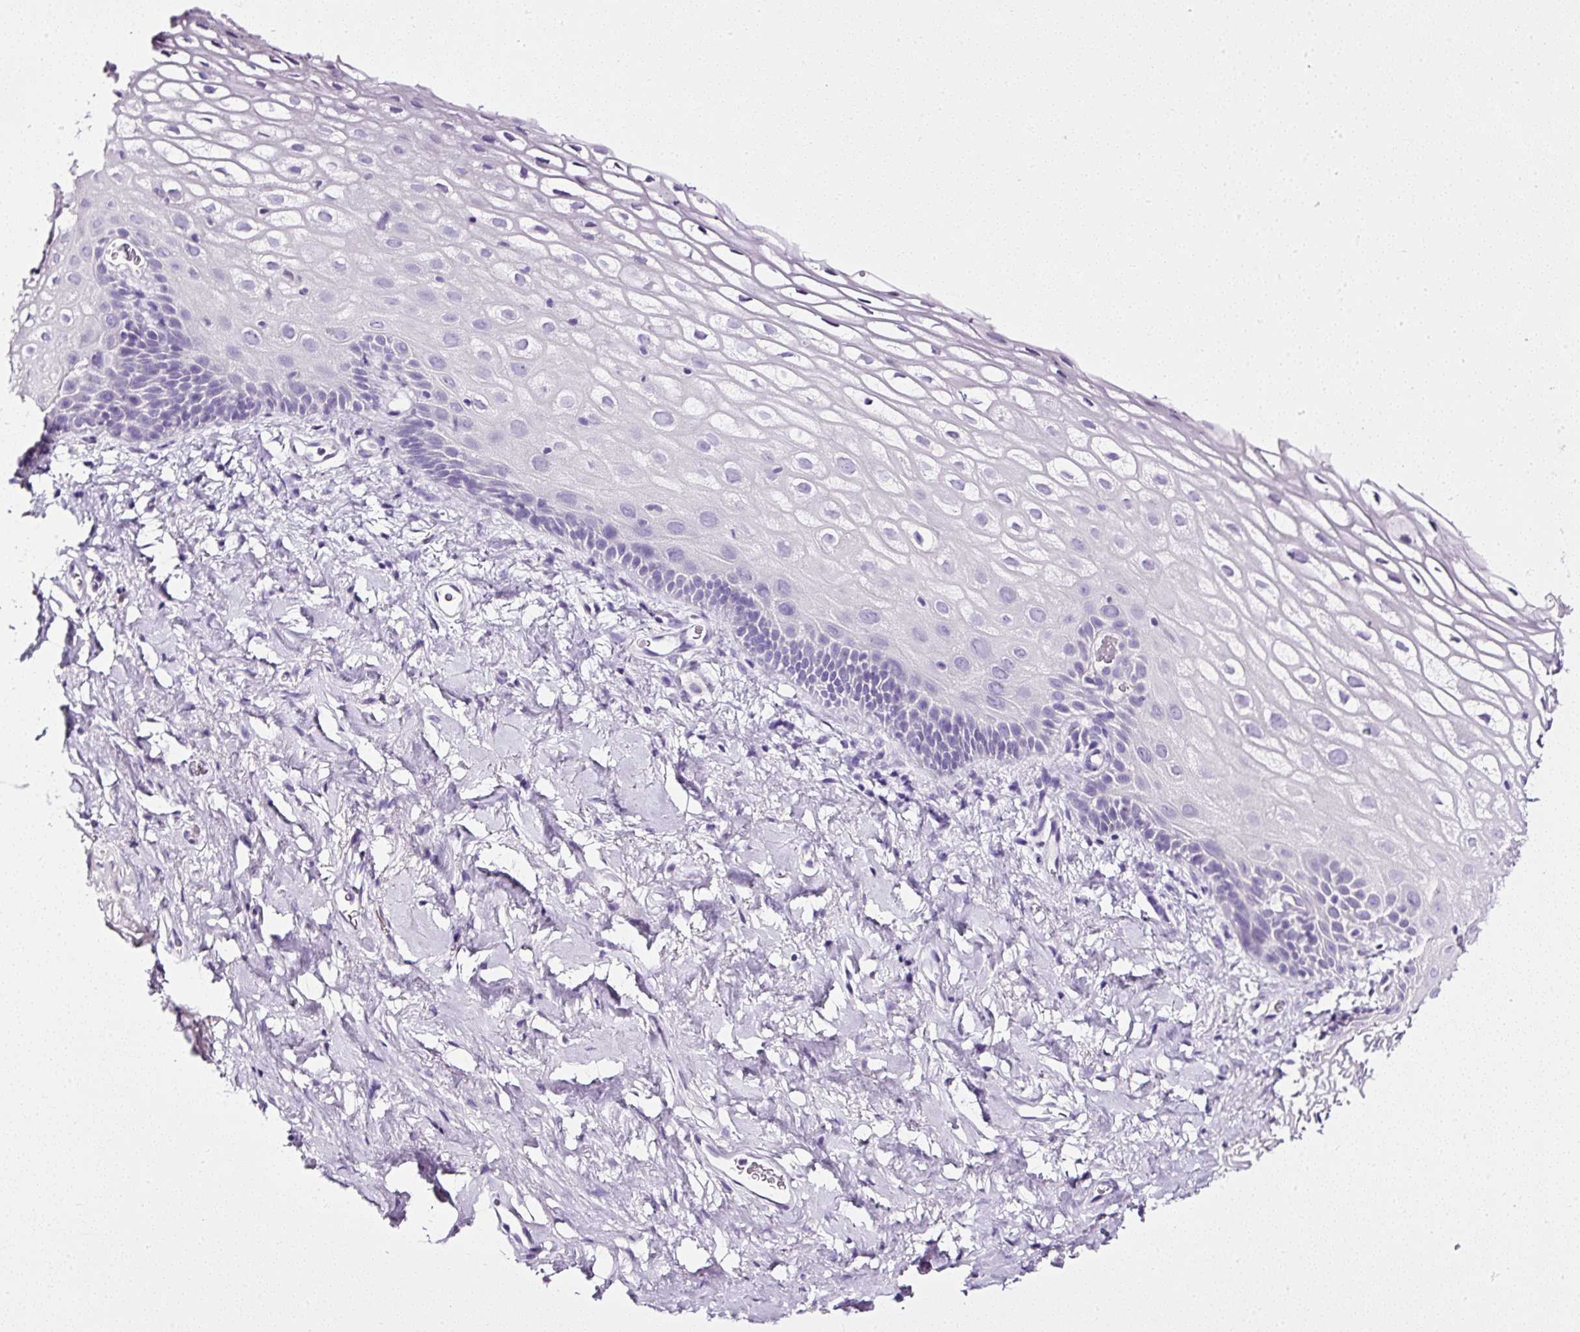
{"staining": {"intensity": "negative", "quantity": "none", "location": "none"}, "tissue": "vagina", "cell_type": "Squamous epithelial cells", "image_type": "normal", "snomed": [{"axis": "morphology", "description": "Normal tissue, NOS"}, {"axis": "morphology", "description": "Adenocarcinoma, NOS"}, {"axis": "topography", "description": "Rectum"}, {"axis": "topography", "description": "Vagina"}, {"axis": "topography", "description": "Peripheral nerve tissue"}], "caption": "There is no significant staining in squamous epithelial cells of vagina. (Brightfield microscopy of DAB (3,3'-diaminobenzidine) immunohistochemistry at high magnification).", "gene": "ATP2A1", "patient": {"sex": "female", "age": 71}}